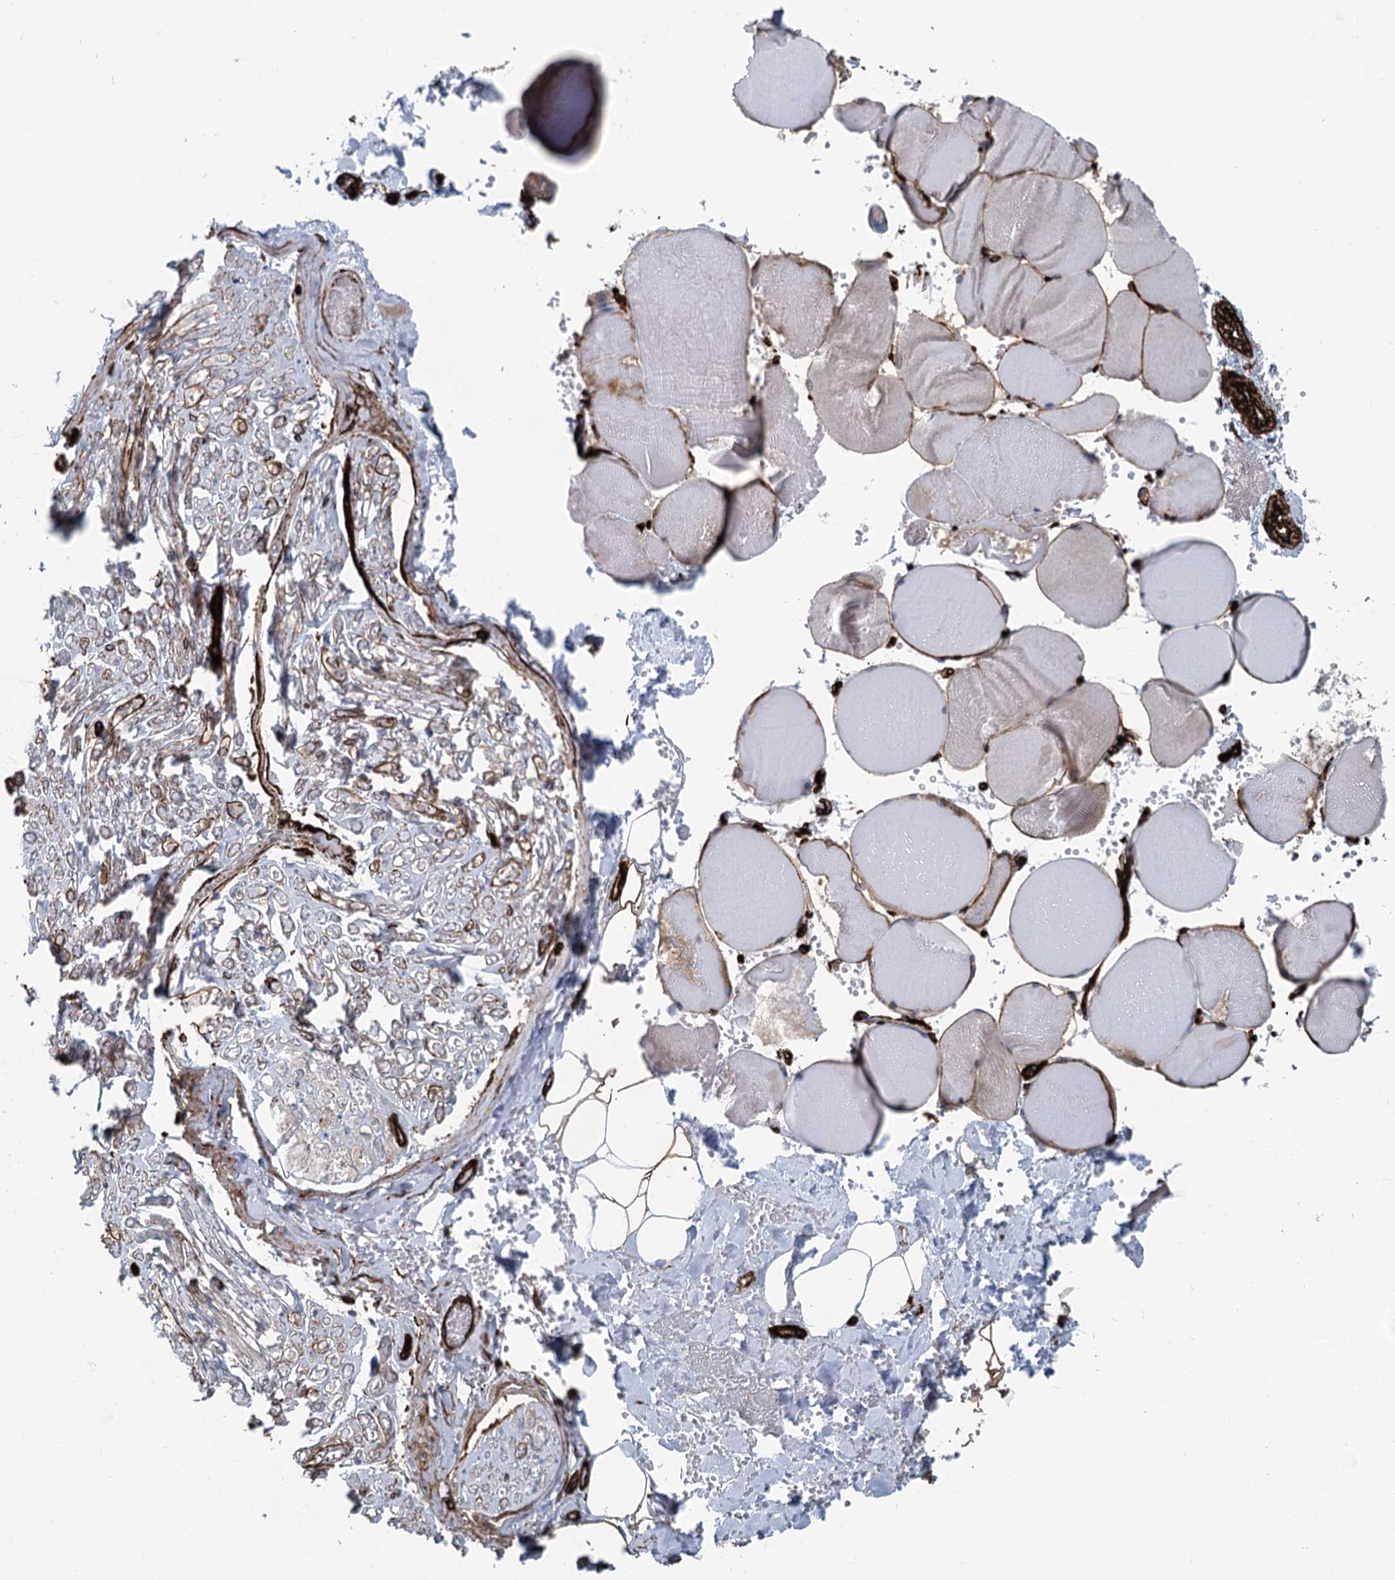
{"staining": {"intensity": "strong", "quantity": ">75%", "location": "cytoplasmic/membranous"}, "tissue": "adipose tissue", "cell_type": "Adipocytes", "image_type": "normal", "snomed": [{"axis": "morphology", "description": "Normal tissue, NOS"}, {"axis": "topography", "description": "Skeletal muscle"}, {"axis": "topography", "description": "Peripheral nerve tissue"}], "caption": "This micrograph shows immunohistochemistry staining of normal adipose tissue, with high strong cytoplasmic/membranous staining in approximately >75% of adipocytes.", "gene": "IQSEC1", "patient": {"sex": "female", "age": 55}}